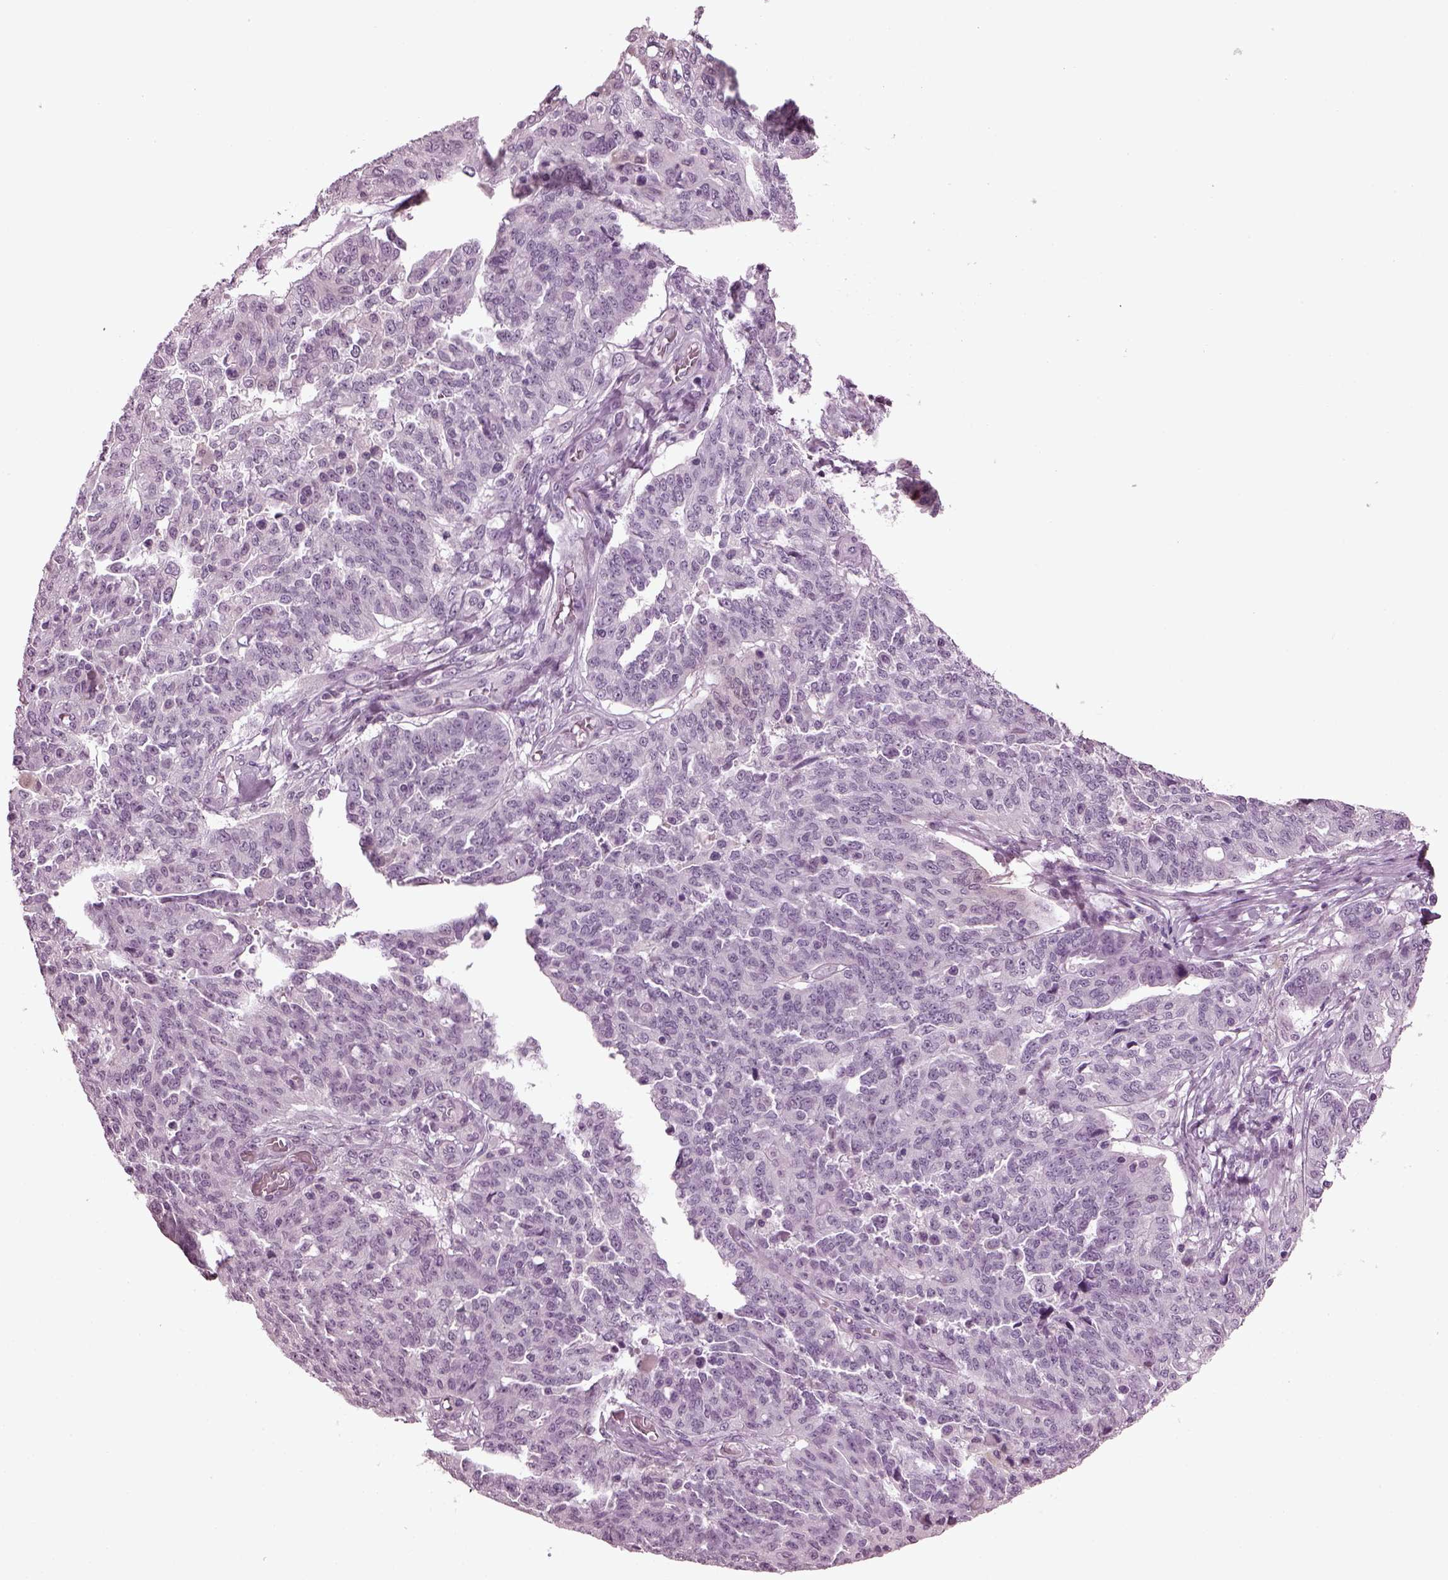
{"staining": {"intensity": "negative", "quantity": "none", "location": "none"}, "tissue": "ovarian cancer", "cell_type": "Tumor cells", "image_type": "cancer", "snomed": [{"axis": "morphology", "description": "Cystadenocarcinoma, serous, NOS"}, {"axis": "topography", "description": "Ovary"}], "caption": "Ovarian cancer (serous cystadenocarcinoma) was stained to show a protein in brown. There is no significant positivity in tumor cells. Nuclei are stained in blue.", "gene": "SLC6A17", "patient": {"sex": "female", "age": 67}}